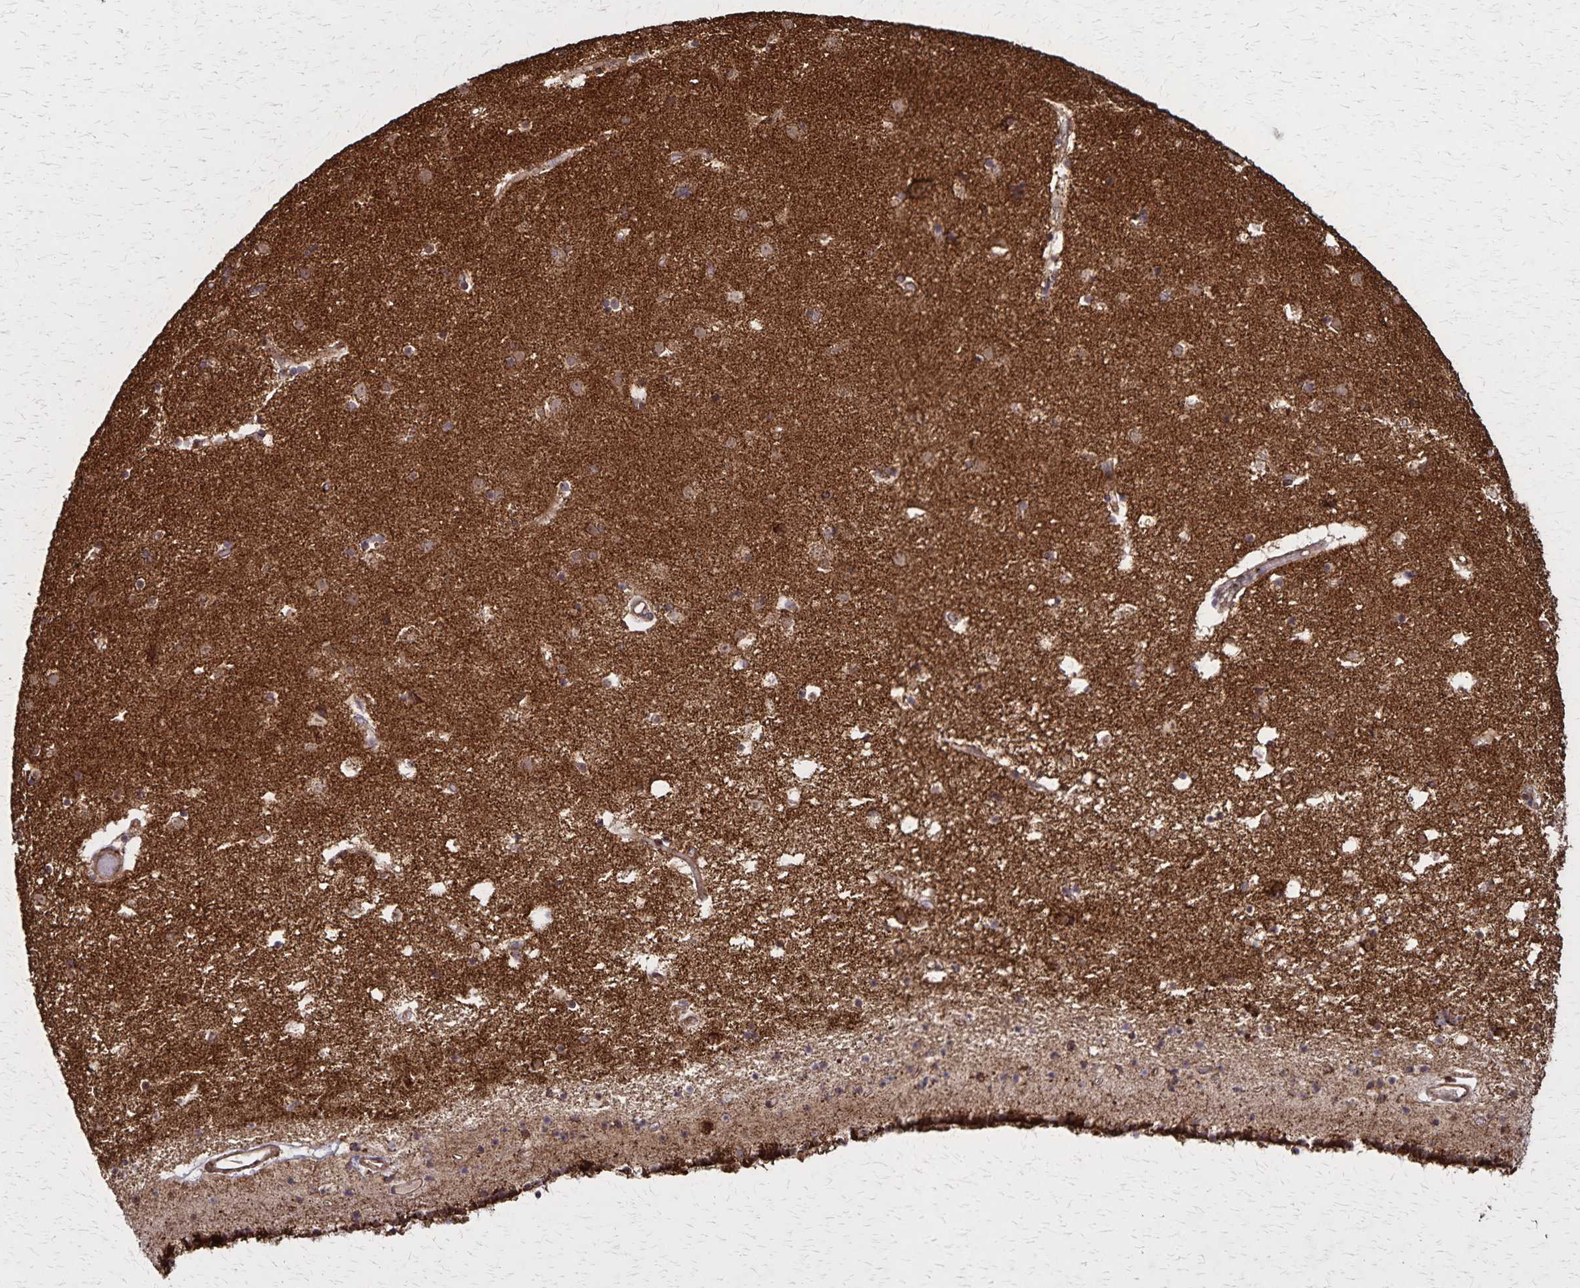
{"staining": {"intensity": "moderate", "quantity": "<25%", "location": "cytoplasmic/membranous"}, "tissue": "caudate", "cell_type": "Glial cells", "image_type": "normal", "snomed": [{"axis": "morphology", "description": "Normal tissue, NOS"}, {"axis": "topography", "description": "Lateral ventricle wall"}], "caption": "This image displays immunohistochemistry (IHC) staining of unremarkable caudate, with low moderate cytoplasmic/membranous positivity in about <25% of glial cells.", "gene": "NFS1", "patient": {"sex": "female", "age": 71}}